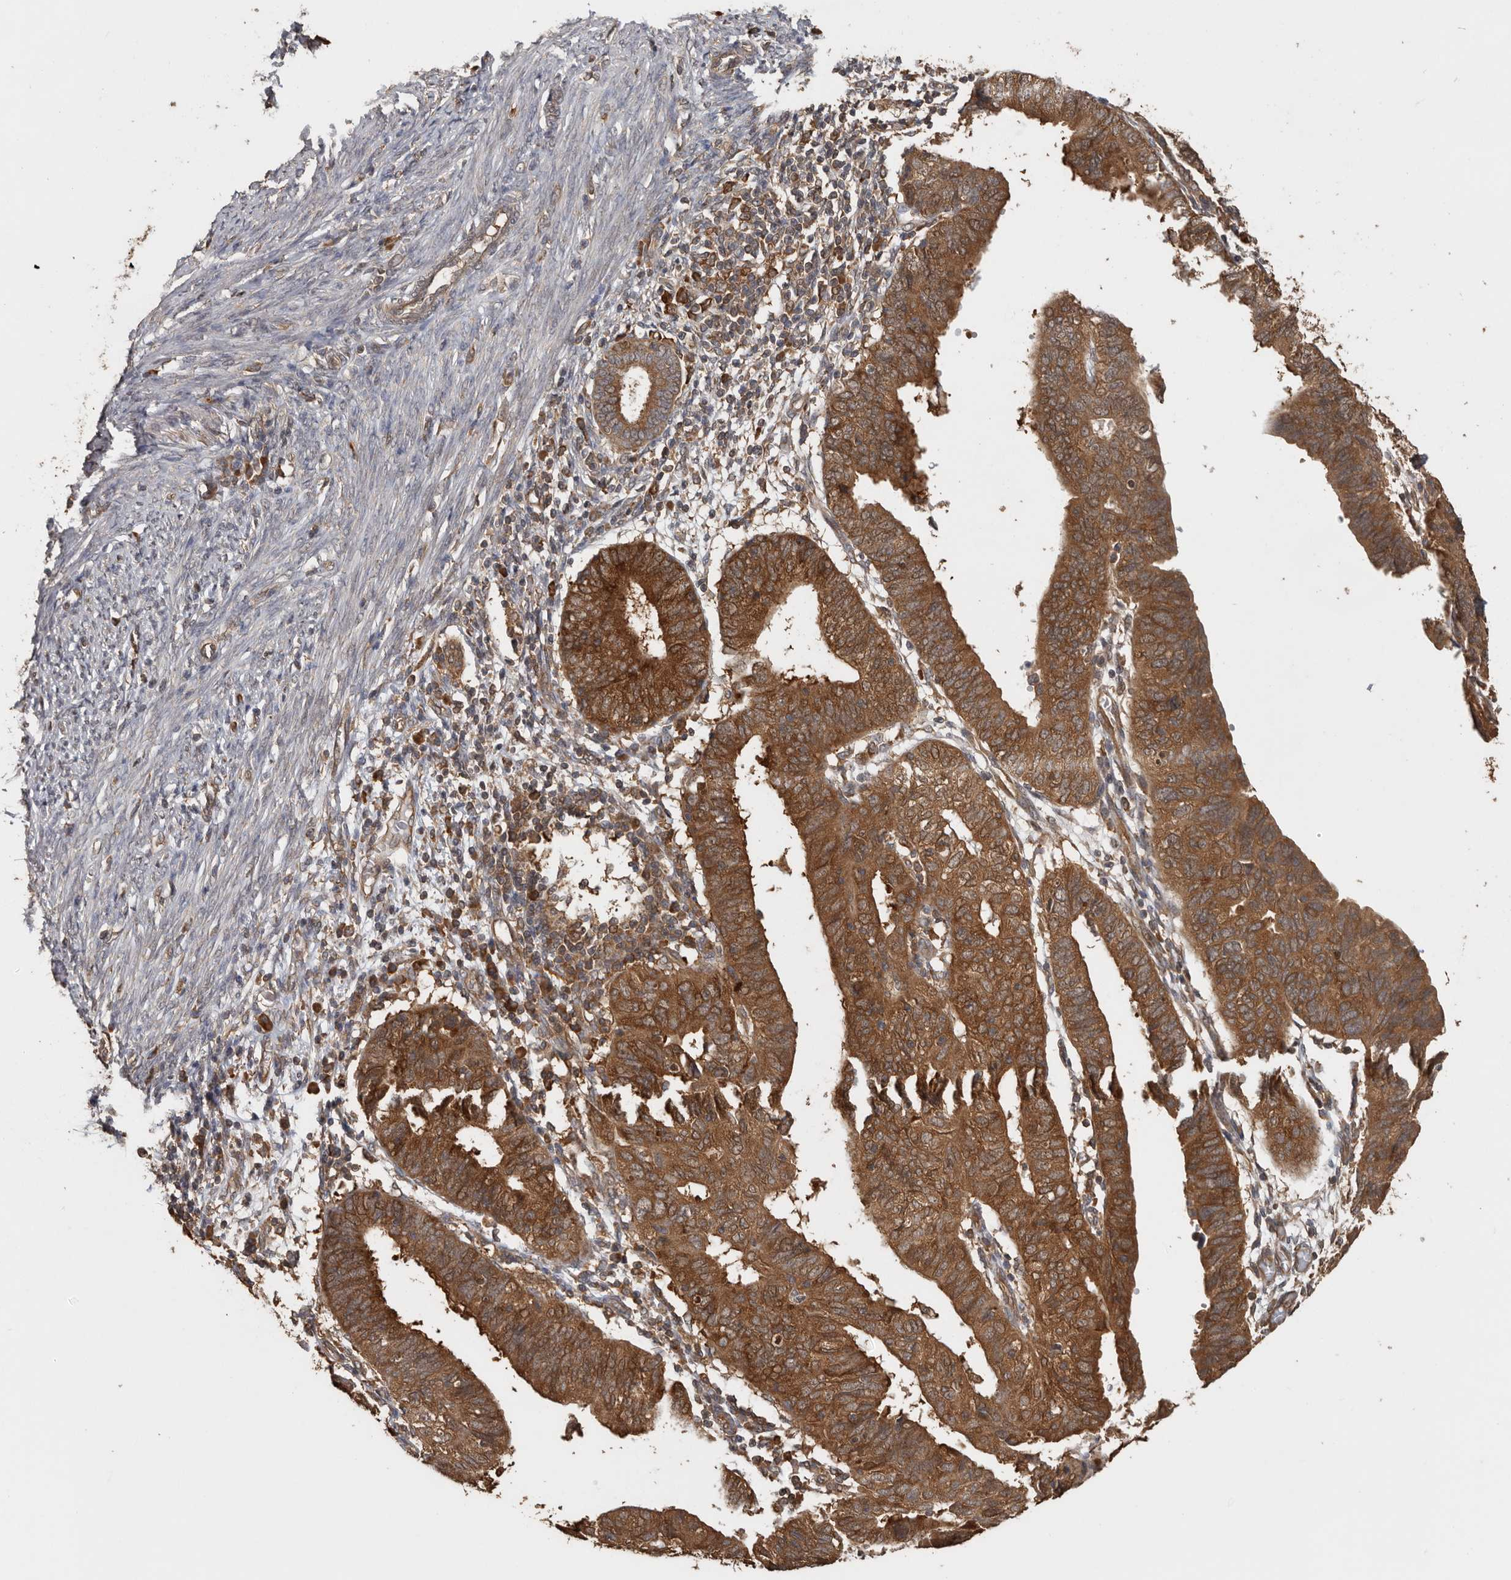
{"staining": {"intensity": "strong", "quantity": ">75%", "location": "cytoplasmic/membranous"}, "tissue": "endometrial cancer", "cell_type": "Tumor cells", "image_type": "cancer", "snomed": [{"axis": "morphology", "description": "Adenocarcinoma, NOS"}, {"axis": "topography", "description": "Uterus"}], "caption": "This image reveals immunohistochemistry staining of human endometrial adenocarcinoma, with high strong cytoplasmic/membranous staining in about >75% of tumor cells.", "gene": "CCT8", "patient": {"sex": "female", "age": 77}}